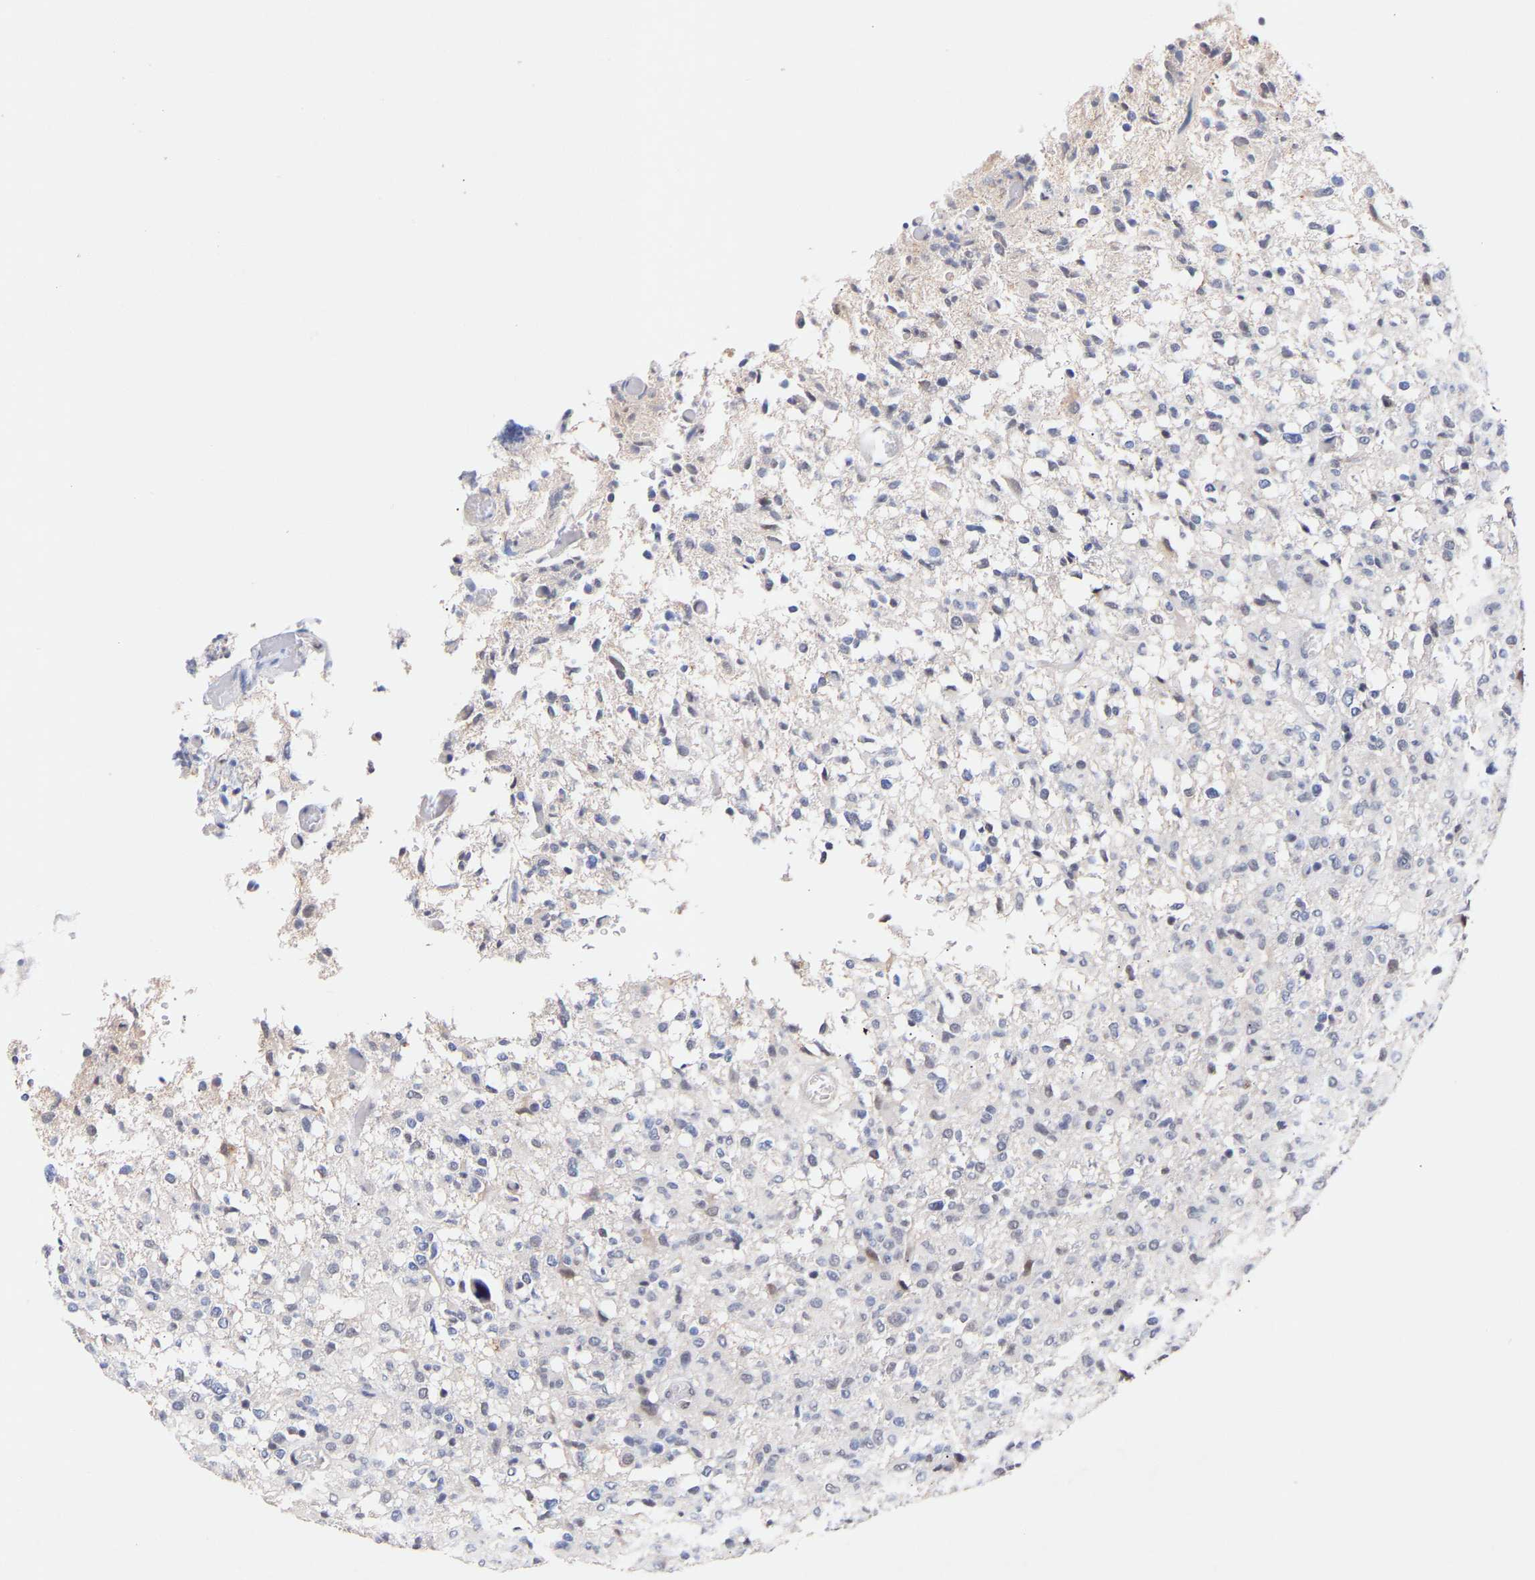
{"staining": {"intensity": "moderate", "quantity": "25%-75%", "location": "nuclear"}, "tissue": "glioma", "cell_type": "Tumor cells", "image_type": "cancer", "snomed": [{"axis": "morphology", "description": "Glioma, malignant, High grade"}, {"axis": "topography", "description": "Brain"}], "caption": "Malignant glioma (high-grade) was stained to show a protein in brown. There is medium levels of moderate nuclear positivity in about 25%-75% of tumor cells. Nuclei are stained in blue.", "gene": "RBM15", "patient": {"sex": "female", "age": 57}}